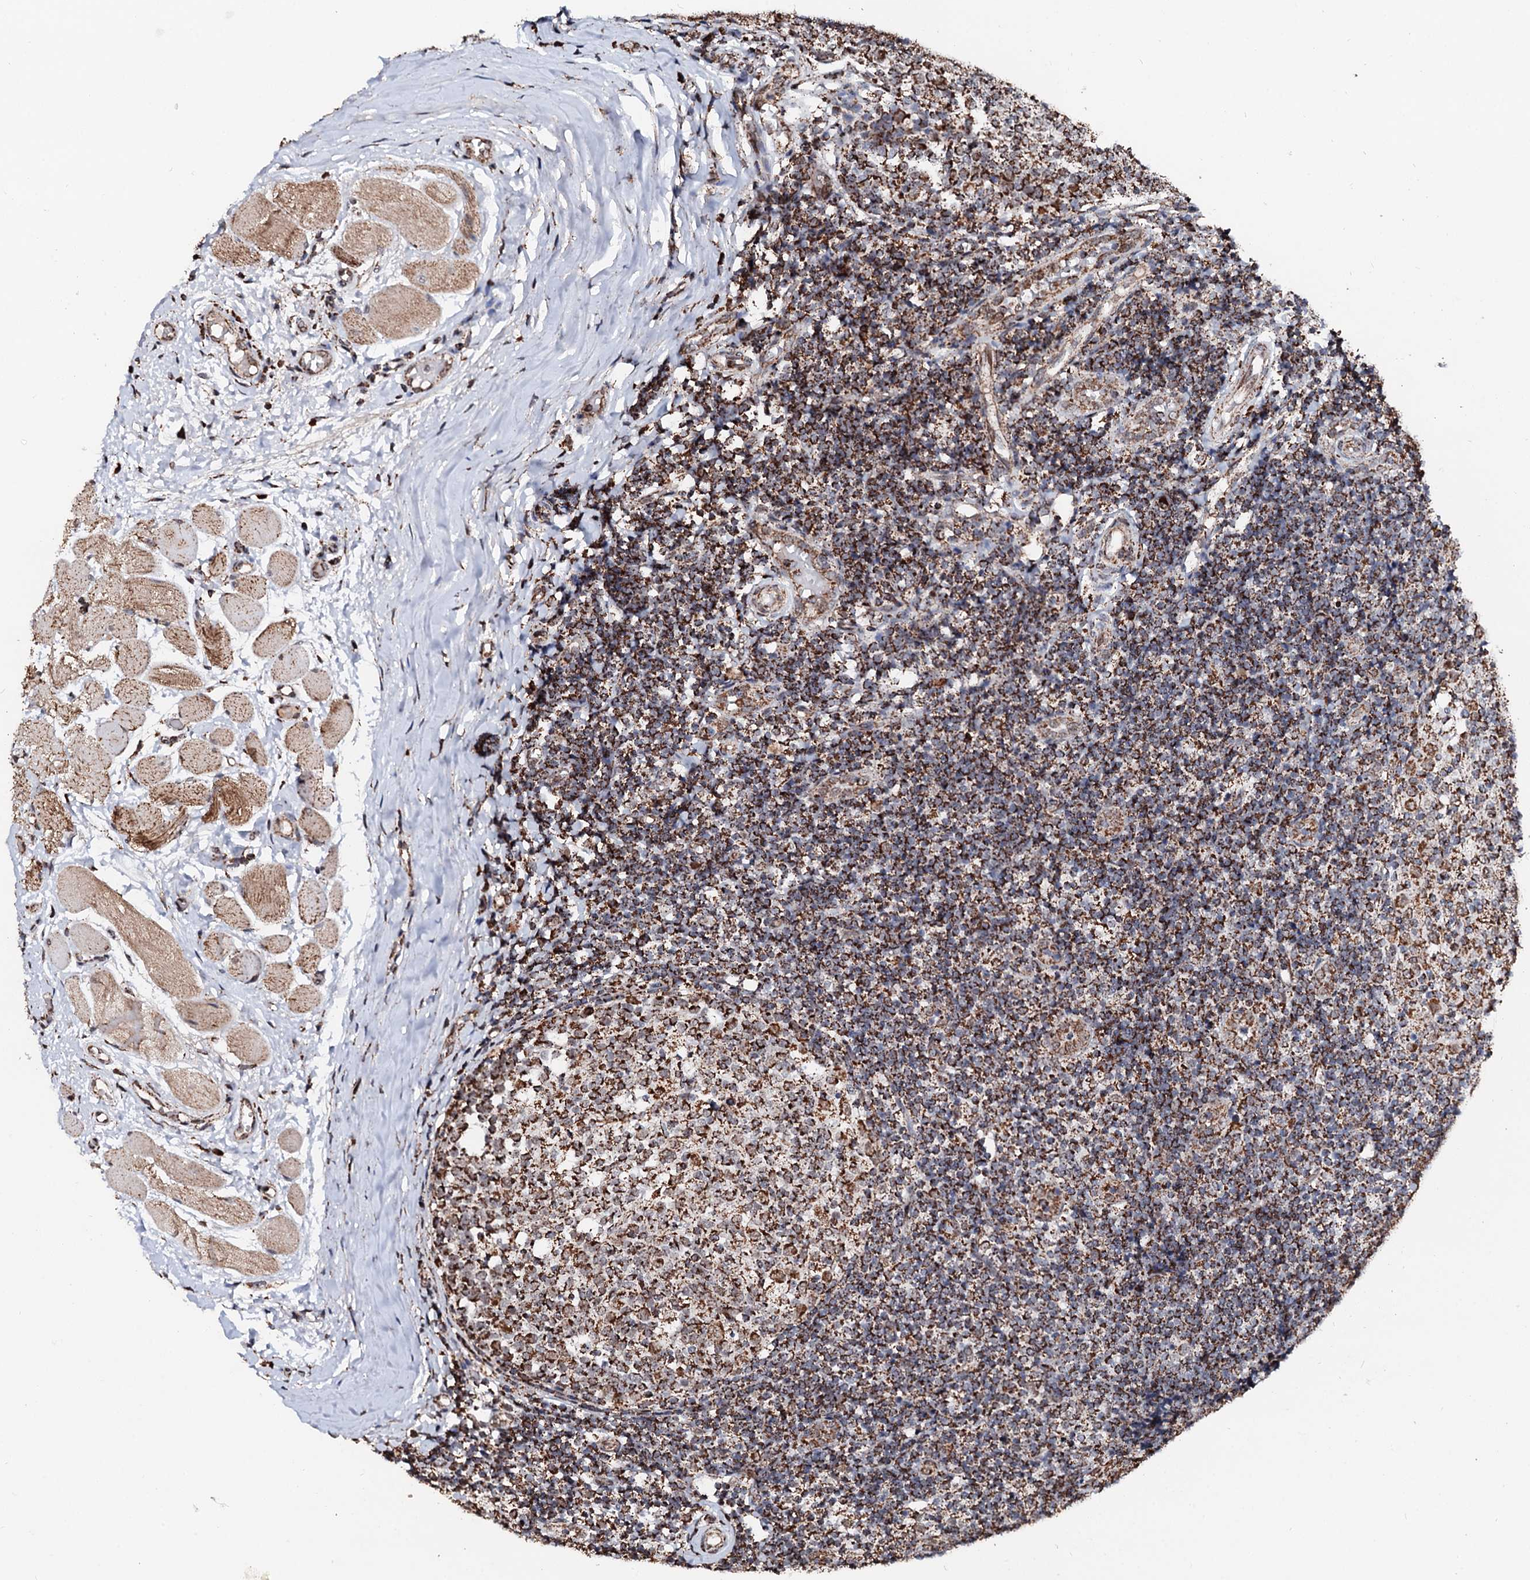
{"staining": {"intensity": "strong", "quantity": ">75%", "location": "cytoplasmic/membranous"}, "tissue": "tonsil", "cell_type": "Germinal center cells", "image_type": "normal", "snomed": [{"axis": "morphology", "description": "Normal tissue, NOS"}, {"axis": "topography", "description": "Tonsil"}], "caption": "Protein expression analysis of normal human tonsil reveals strong cytoplasmic/membranous expression in approximately >75% of germinal center cells.", "gene": "SECISBP2L", "patient": {"sex": "female", "age": 19}}